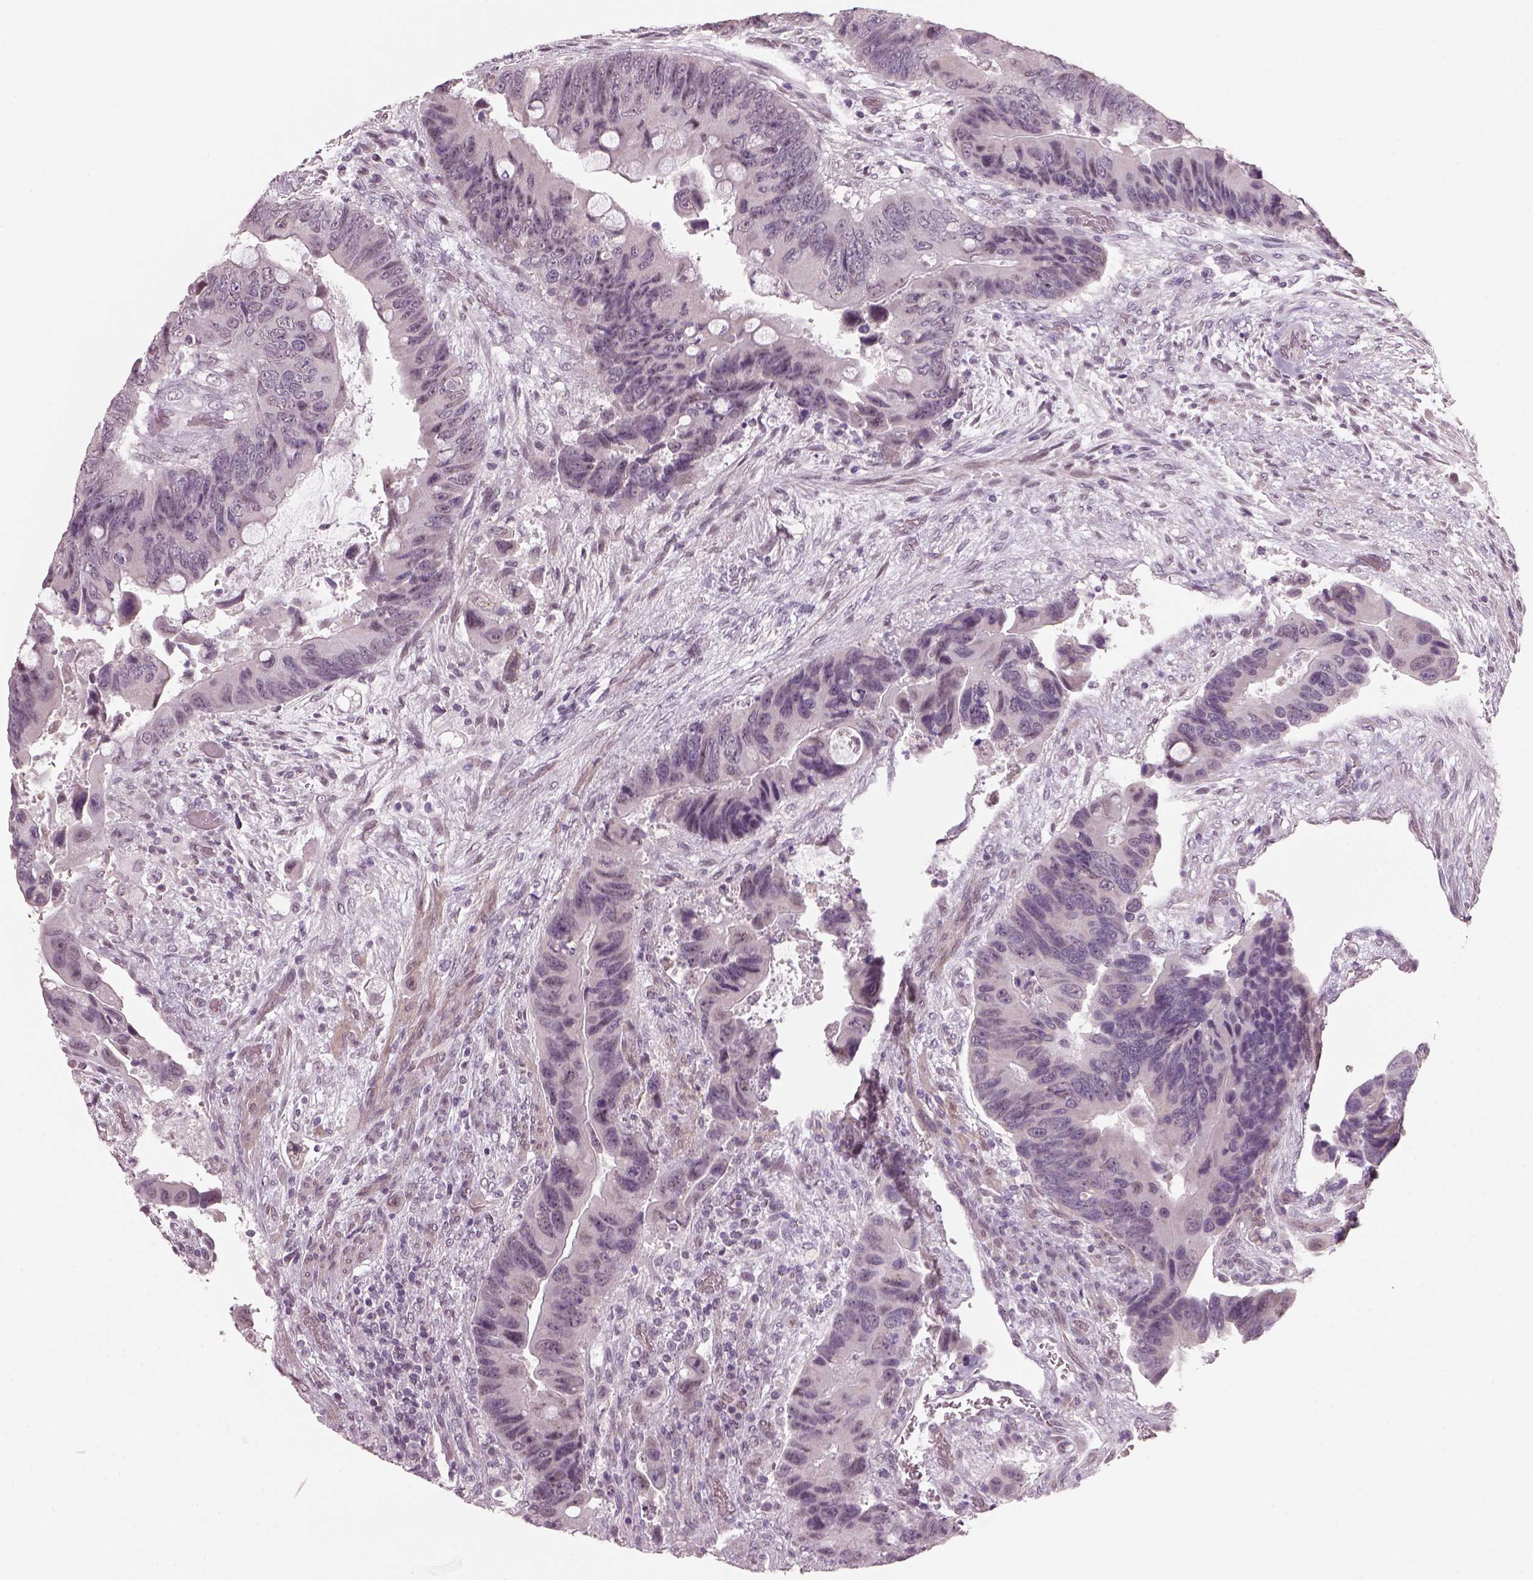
{"staining": {"intensity": "negative", "quantity": "none", "location": "none"}, "tissue": "colorectal cancer", "cell_type": "Tumor cells", "image_type": "cancer", "snomed": [{"axis": "morphology", "description": "Adenocarcinoma, NOS"}, {"axis": "topography", "description": "Rectum"}], "caption": "The image exhibits no significant positivity in tumor cells of colorectal cancer (adenocarcinoma).", "gene": "NAT8", "patient": {"sex": "male", "age": 63}}